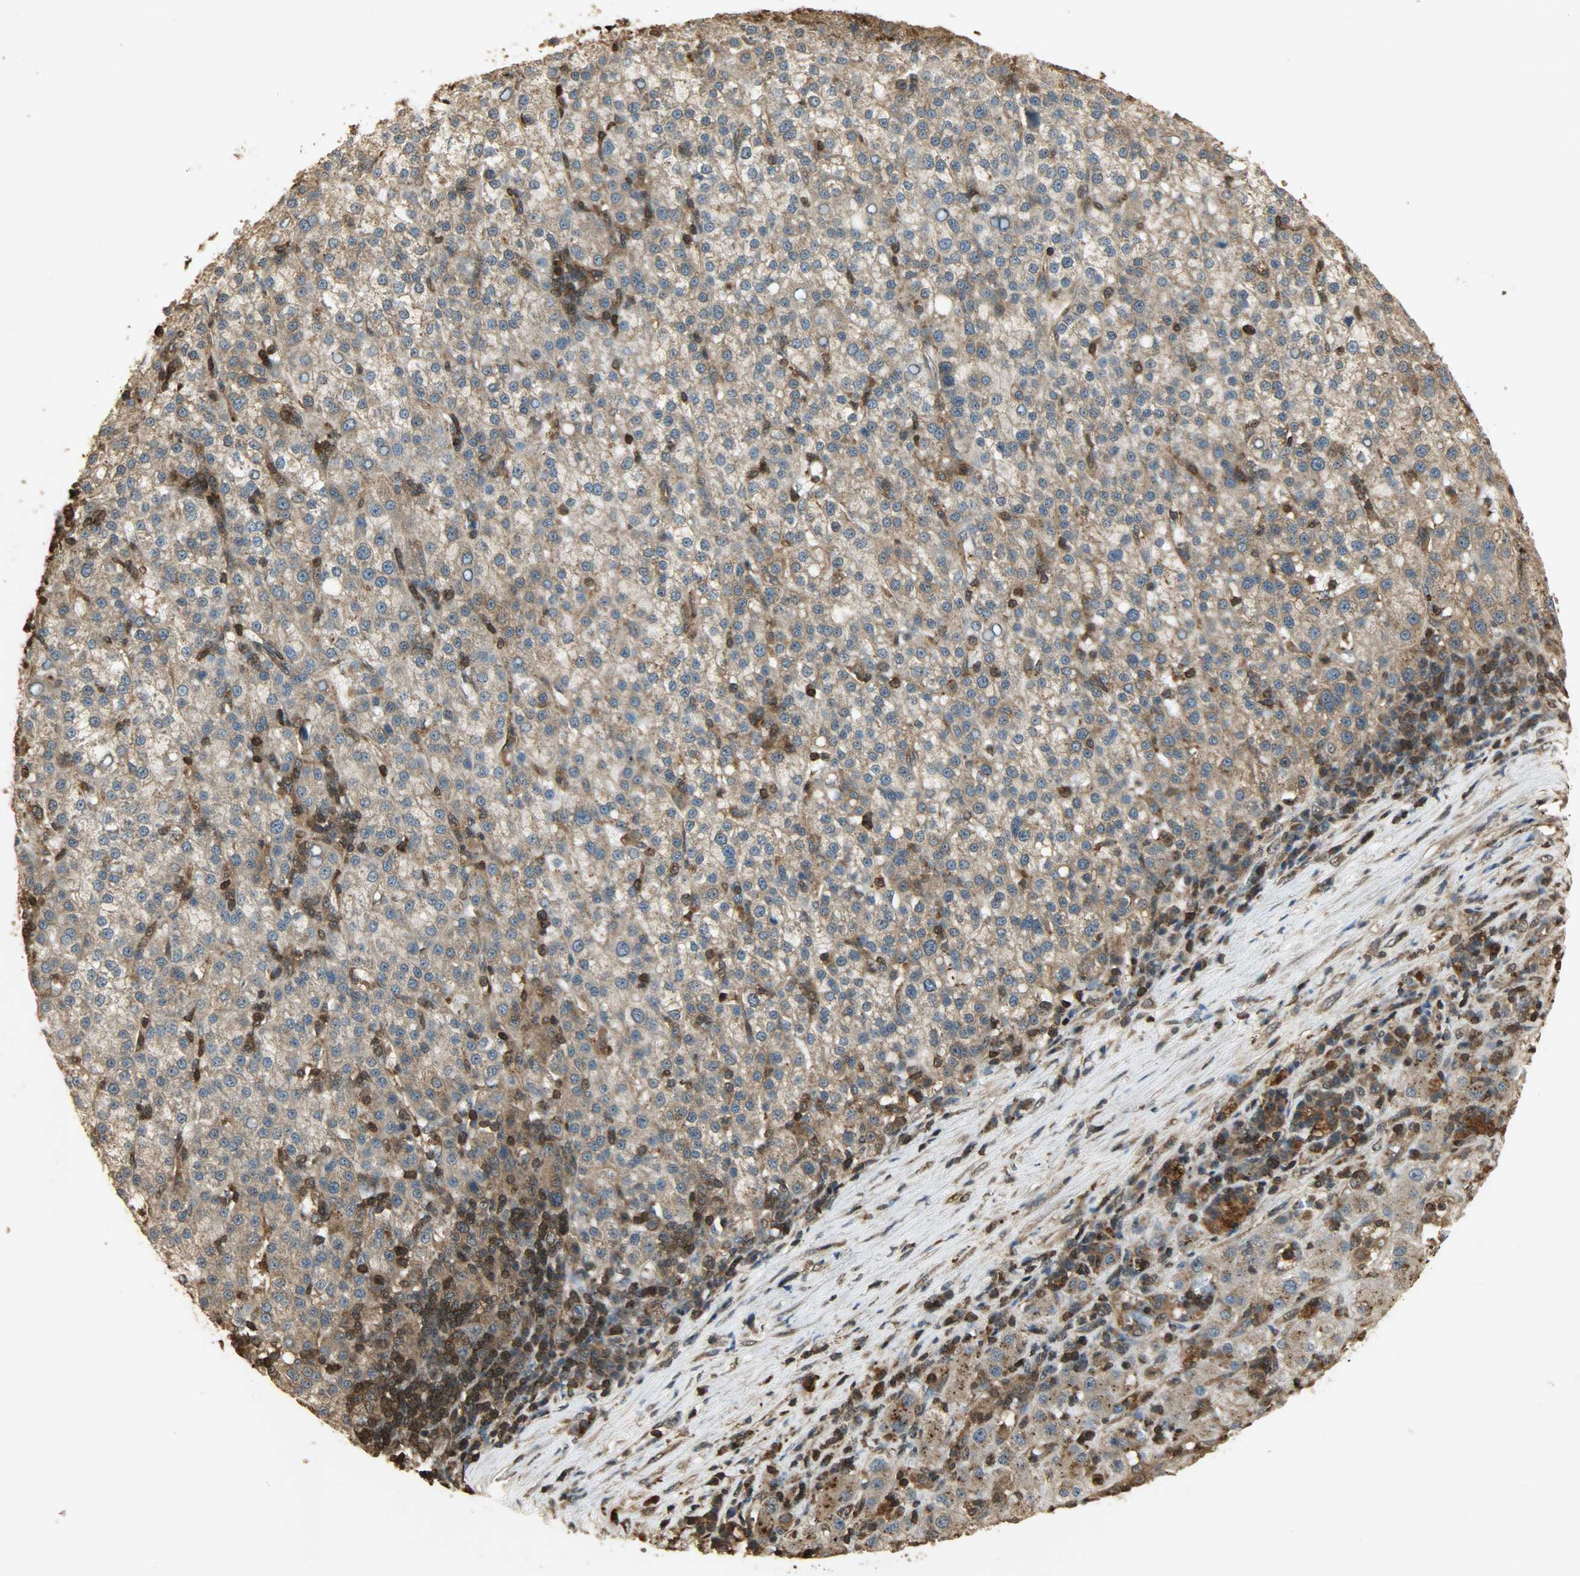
{"staining": {"intensity": "moderate", "quantity": ">75%", "location": "cytoplasmic/membranous"}, "tissue": "liver cancer", "cell_type": "Tumor cells", "image_type": "cancer", "snomed": [{"axis": "morphology", "description": "Carcinoma, Hepatocellular, NOS"}, {"axis": "topography", "description": "Liver"}], "caption": "Liver cancer (hepatocellular carcinoma) stained with IHC exhibits moderate cytoplasmic/membranous expression in approximately >75% of tumor cells. (IHC, brightfield microscopy, high magnification).", "gene": "YWHAZ", "patient": {"sex": "female", "age": 58}}